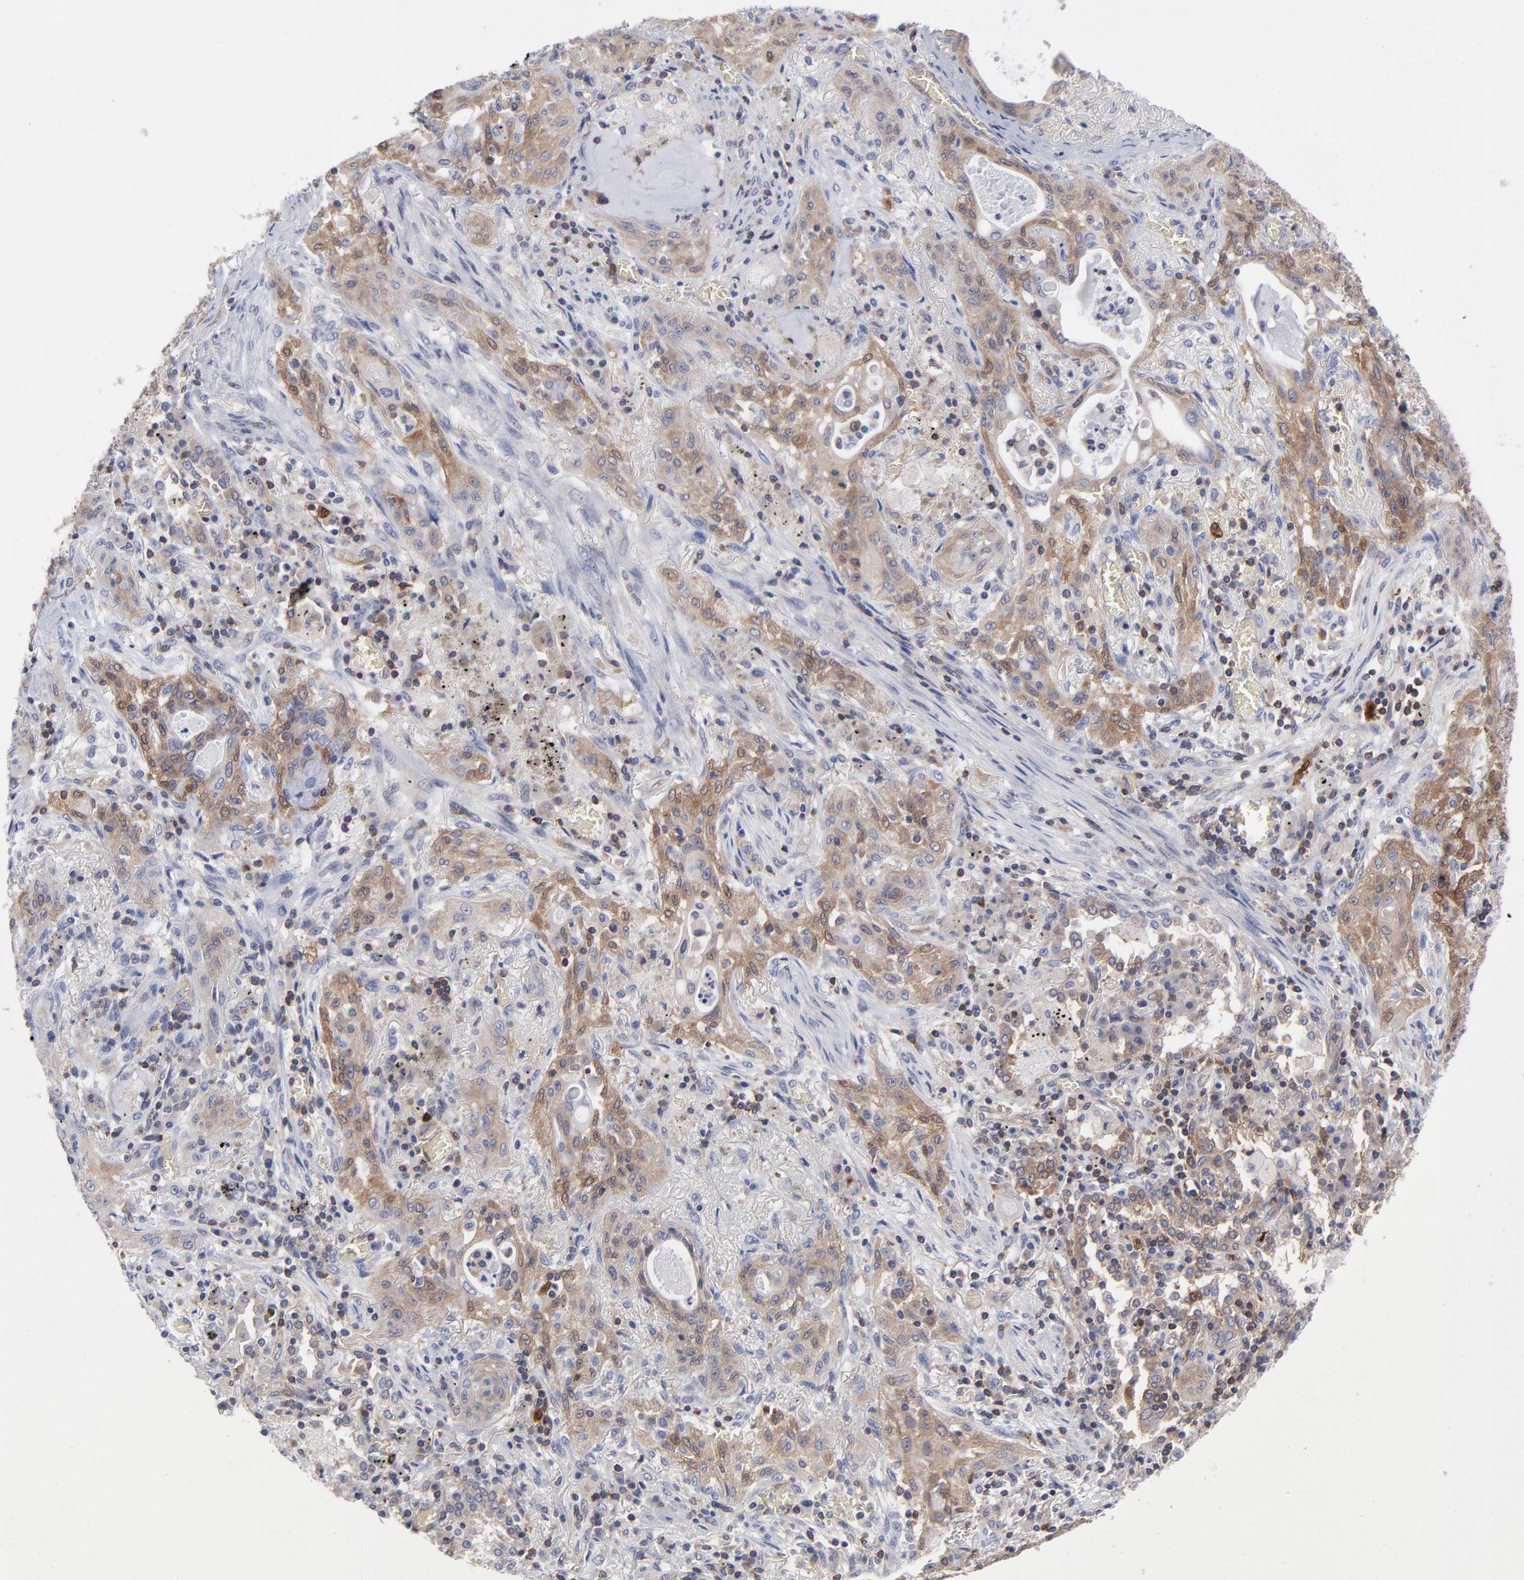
{"staining": {"intensity": "weak", "quantity": ">75%", "location": "cytoplasmic/membranous"}, "tissue": "lung cancer", "cell_type": "Tumor cells", "image_type": "cancer", "snomed": [{"axis": "morphology", "description": "Squamous cell carcinoma, NOS"}, {"axis": "topography", "description": "Lung"}], "caption": "Protein expression analysis of lung squamous cell carcinoma shows weak cytoplasmic/membranous positivity in approximately >75% of tumor cells. Nuclei are stained in blue.", "gene": "NFKBIA", "patient": {"sex": "female", "age": 47}}